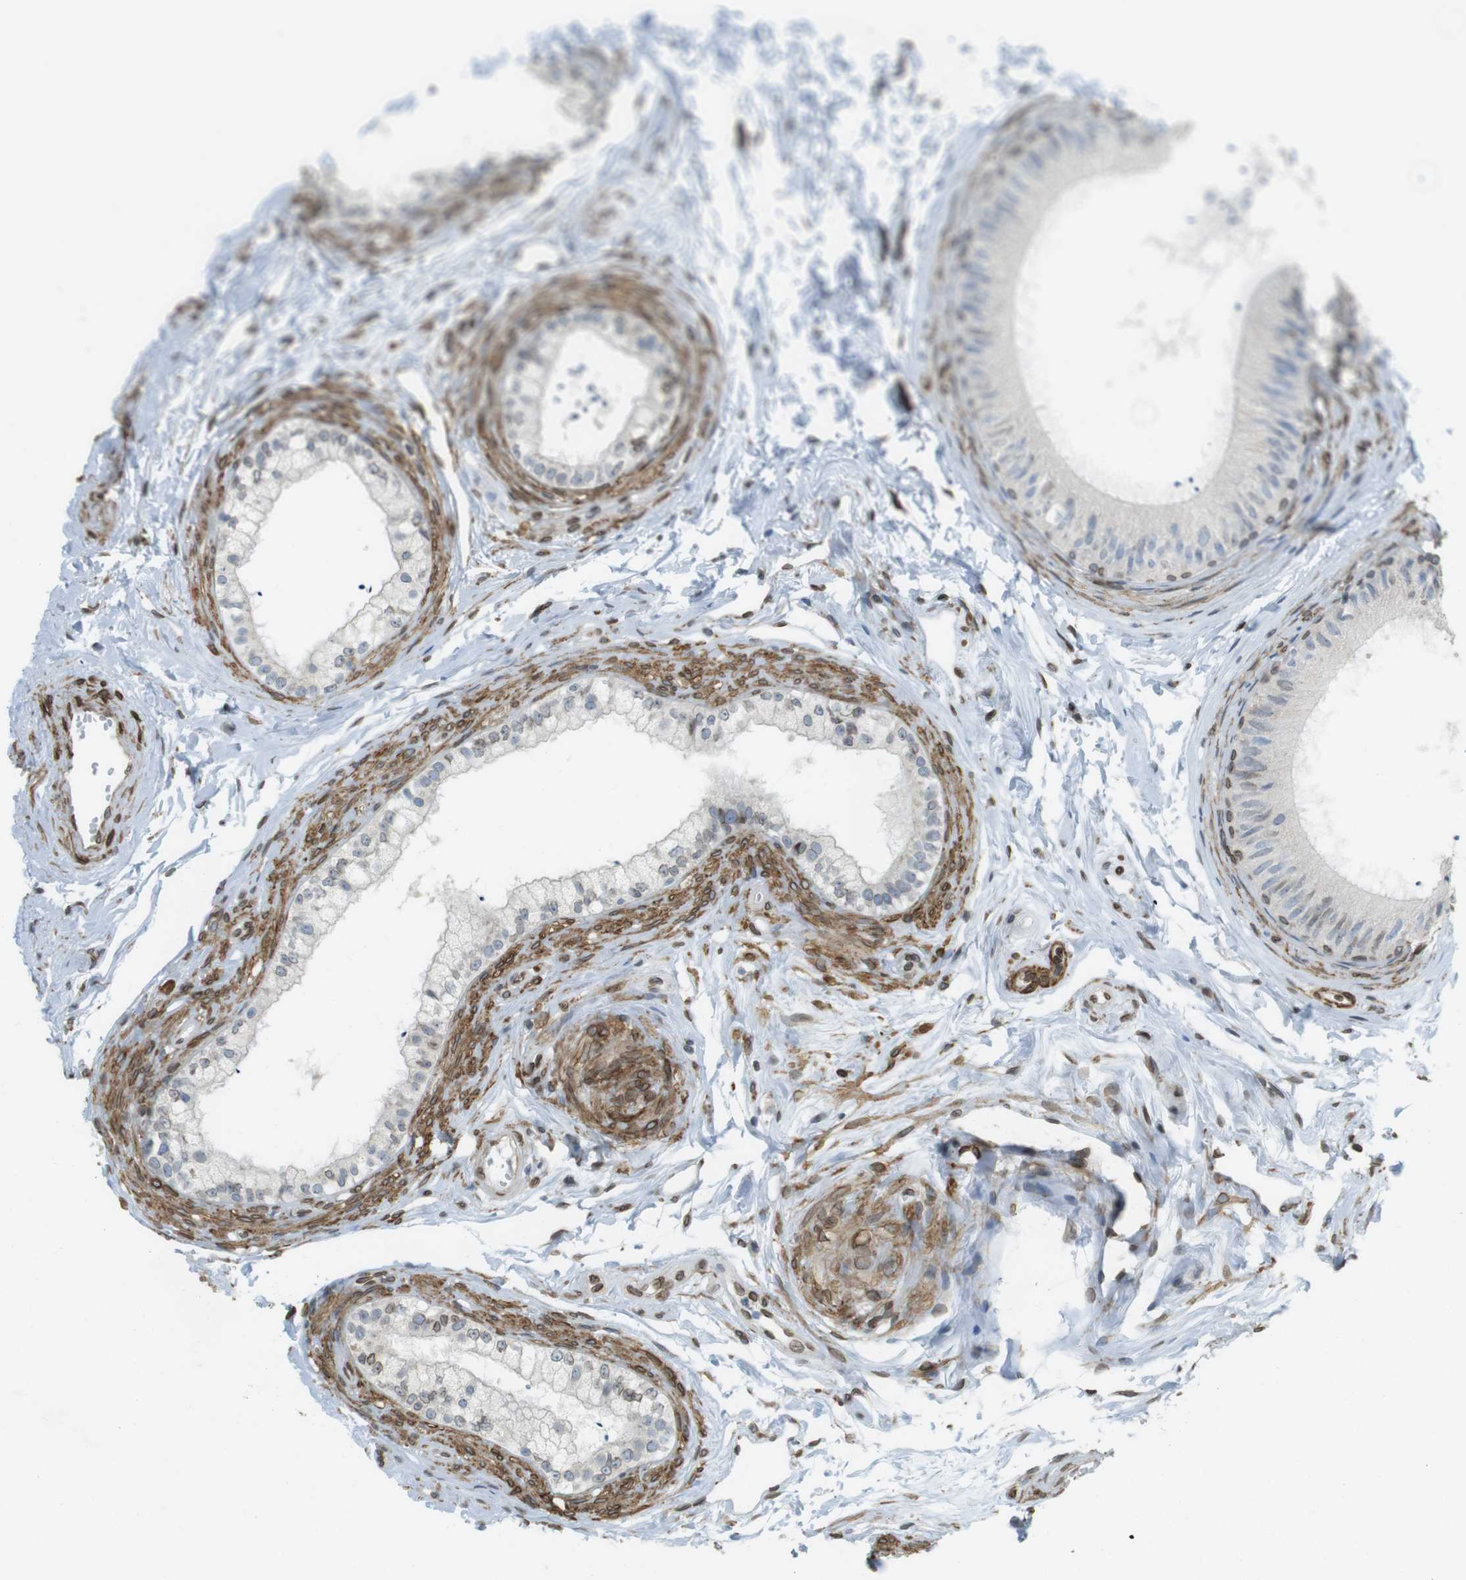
{"staining": {"intensity": "moderate", "quantity": "<25%", "location": "cytoplasmic/membranous,nuclear"}, "tissue": "epididymis", "cell_type": "Glandular cells", "image_type": "normal", "snomed": [{"axis": "morphology", "description": "Normal tissue, NOS"}, {"axis": "topography", "description": "Epididymis"}], "caption": "Immunohistochemical staining of benign human epididymis demonstrates <25% levels of moderate cytoplasmic/membranous,nuclear protein positivity in about <25% of glandular cells. (brown staining indicates protein expression, while blue staining denotes nuclei).", "gene": "ARL6IP6", "patient": {"sex": "male", "age": 56}}